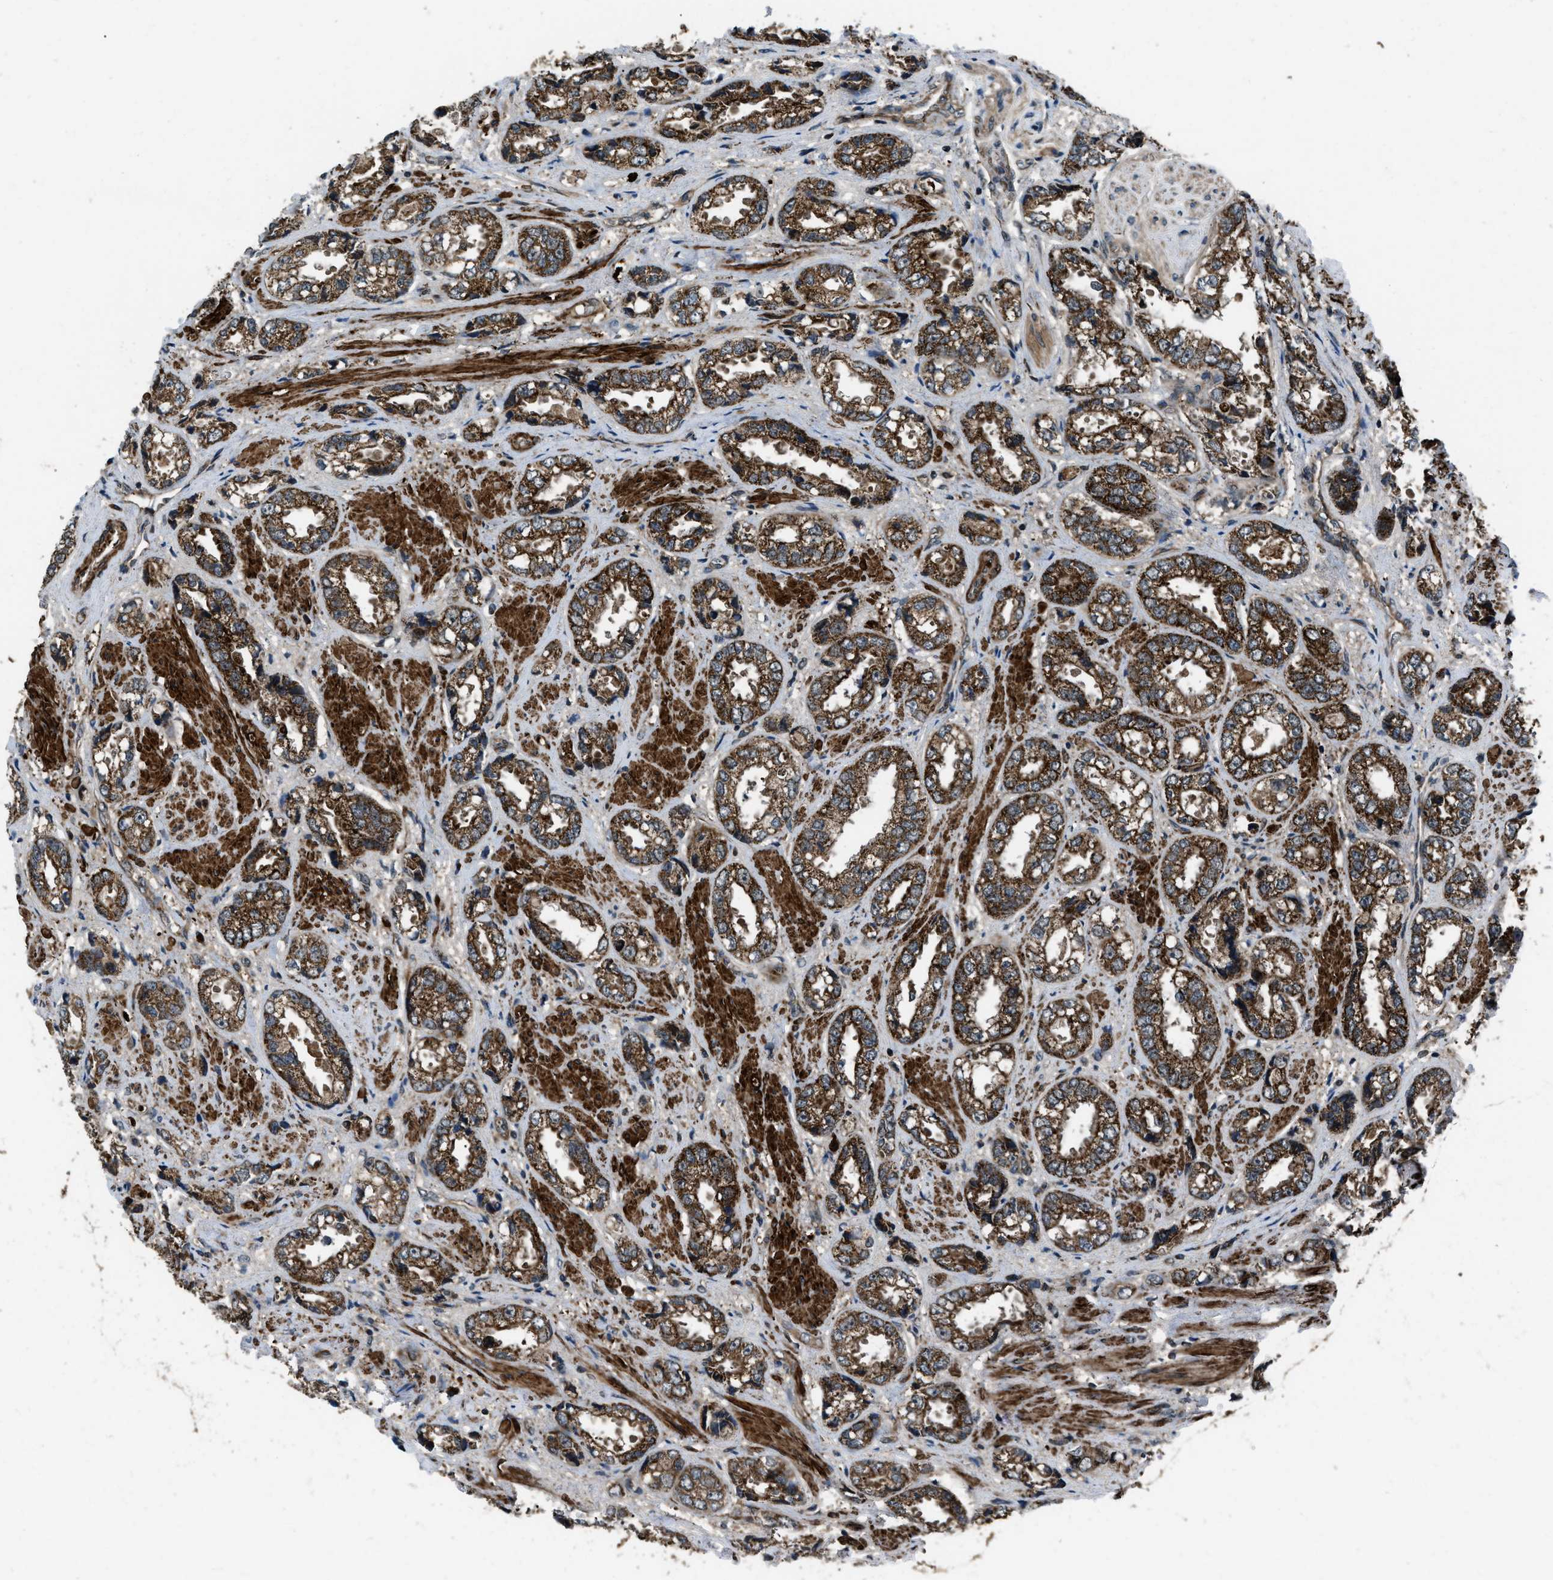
{"staining": {"intensity": "strong", "quantity": ">75%", "location": "cytoplasmic/membranous"}, "tissue": "prostate cancer", "cell_type": "Tumor cells", "image_type": "cancer", "snomed": [{"axis": "morphology", "description": "Adenocarcinoma, High grade"}, {"axis": "topography", "description": "Prostate"}], "caption": "Protein staining of high-grade adenocarcinoma (prostate) tissue displays strong cytoplasmic/membranous expression in approximately >75% of tumor cells.", "gene": "IRAK4", "patient": {"sex": "male", "age": 61}}